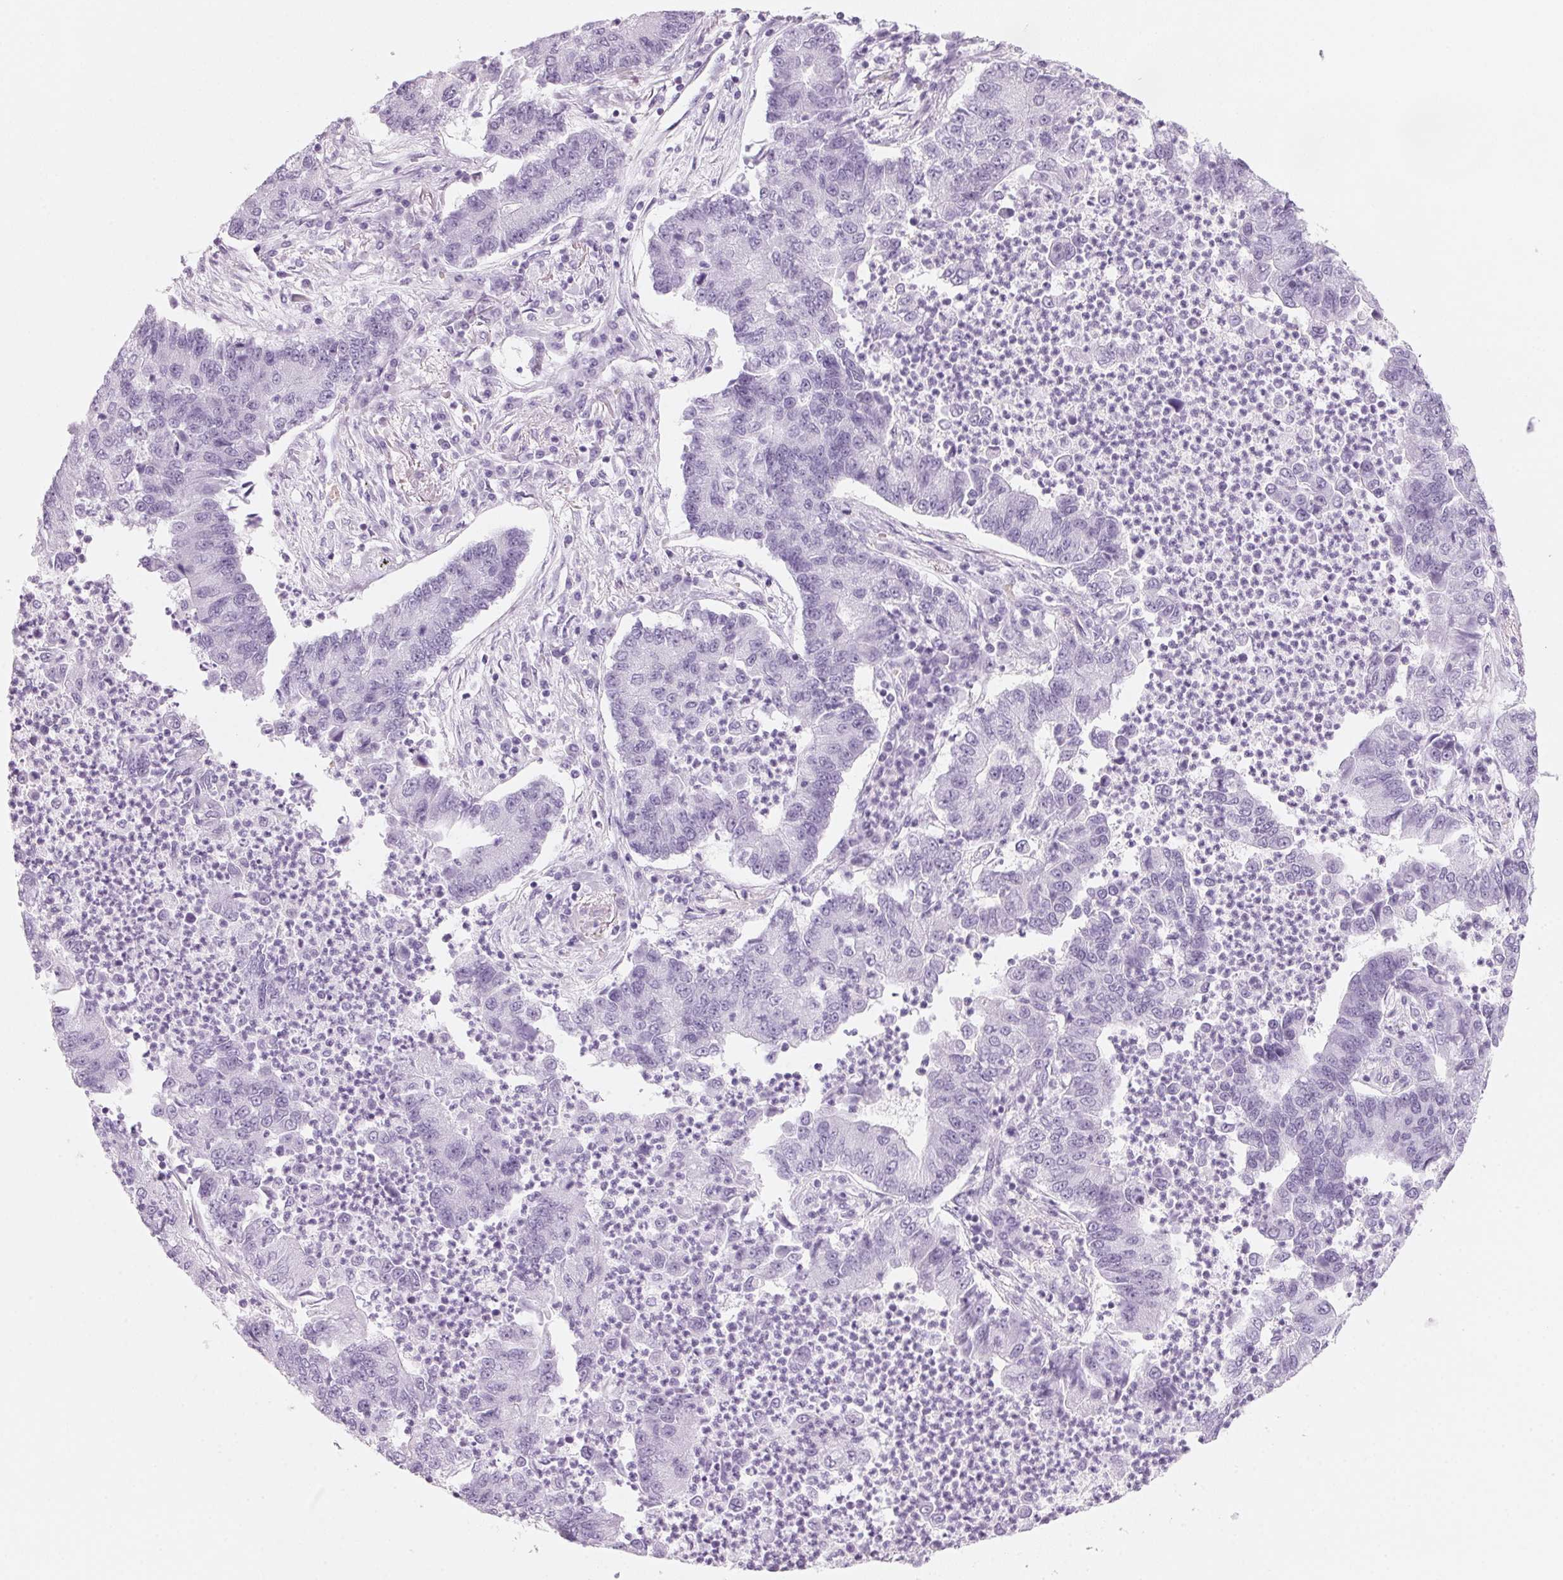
{"staining": {"intensity": "negative", "quantity": "none", "location": "none"}, "tissue": "lung cancer", "cell_type": "Tumor cells", "image_type": "cancer", "snomed": [{"axis": "morphology", "description": "Adenocarcinoma, NOS"}, {"axis": "topography", "description": "Lung"}], "caption": "Histopathology image shows no protein positivity in tumor cells of adenocarcinoma (lung) tissue. Nuclei are stained in blue.", "gene": "DNTTIP2", "patient": {"sex": "female", "age": 57}}